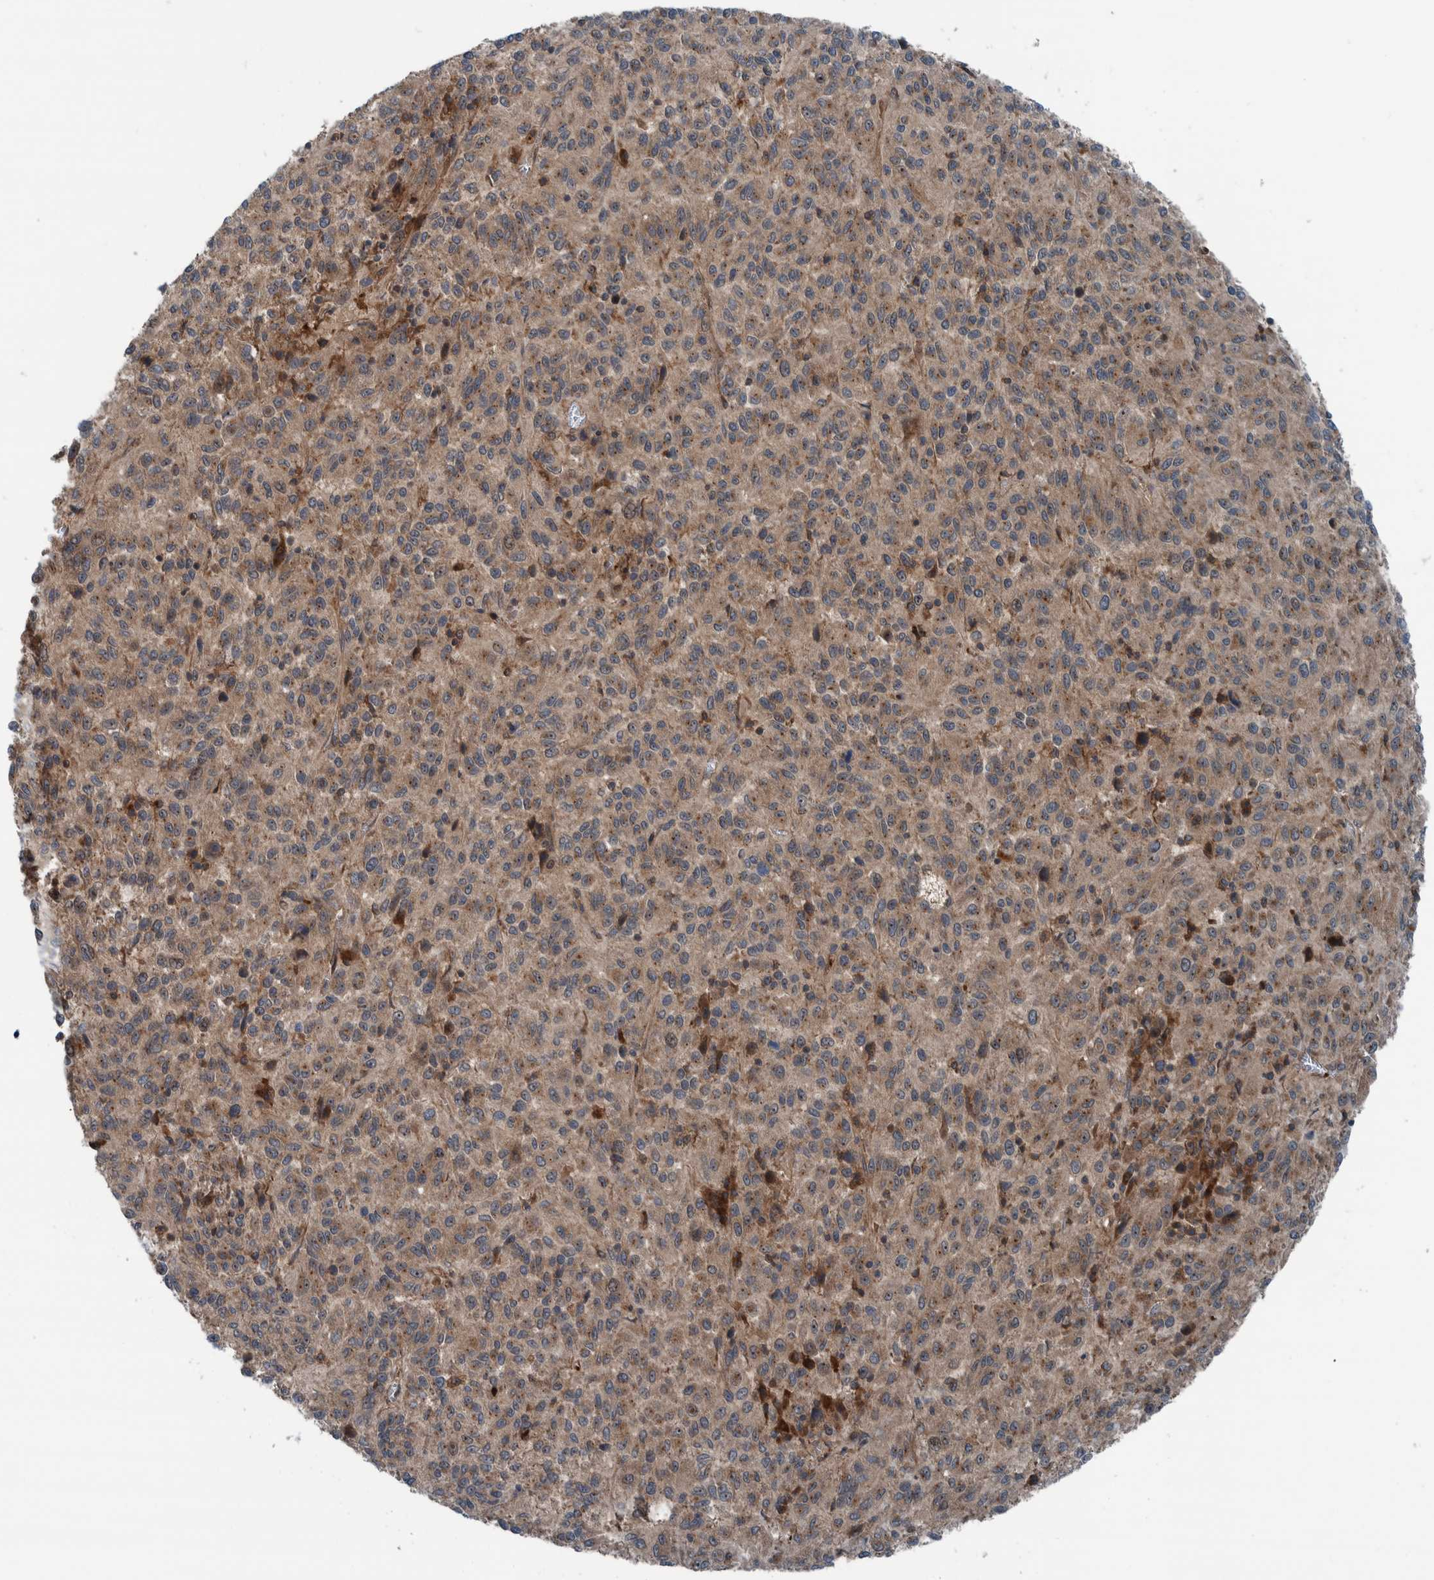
{"staining": {"intensity": "moderate", "quantity": ">75%", "location": "cytoplasmic/membranous"}, "tissue": "melanoma", "cell_type": "Tumor cells", "image_type": "cancer", "snomed": [{"axis": "morphology", "description": "Malignant melanoma, Metastatic site"}, {"axis": "topography", "description": "Lung"}], "caption": "There is medium levels of moderate cytoplasmic/membranous expression in tumor cells of malignant melanoma (metastatic site), as demonstrated by immunohistochemical staining (brown color).", "gene": "CUEDC1", "patient": {"sex": "male", "age": 64}}